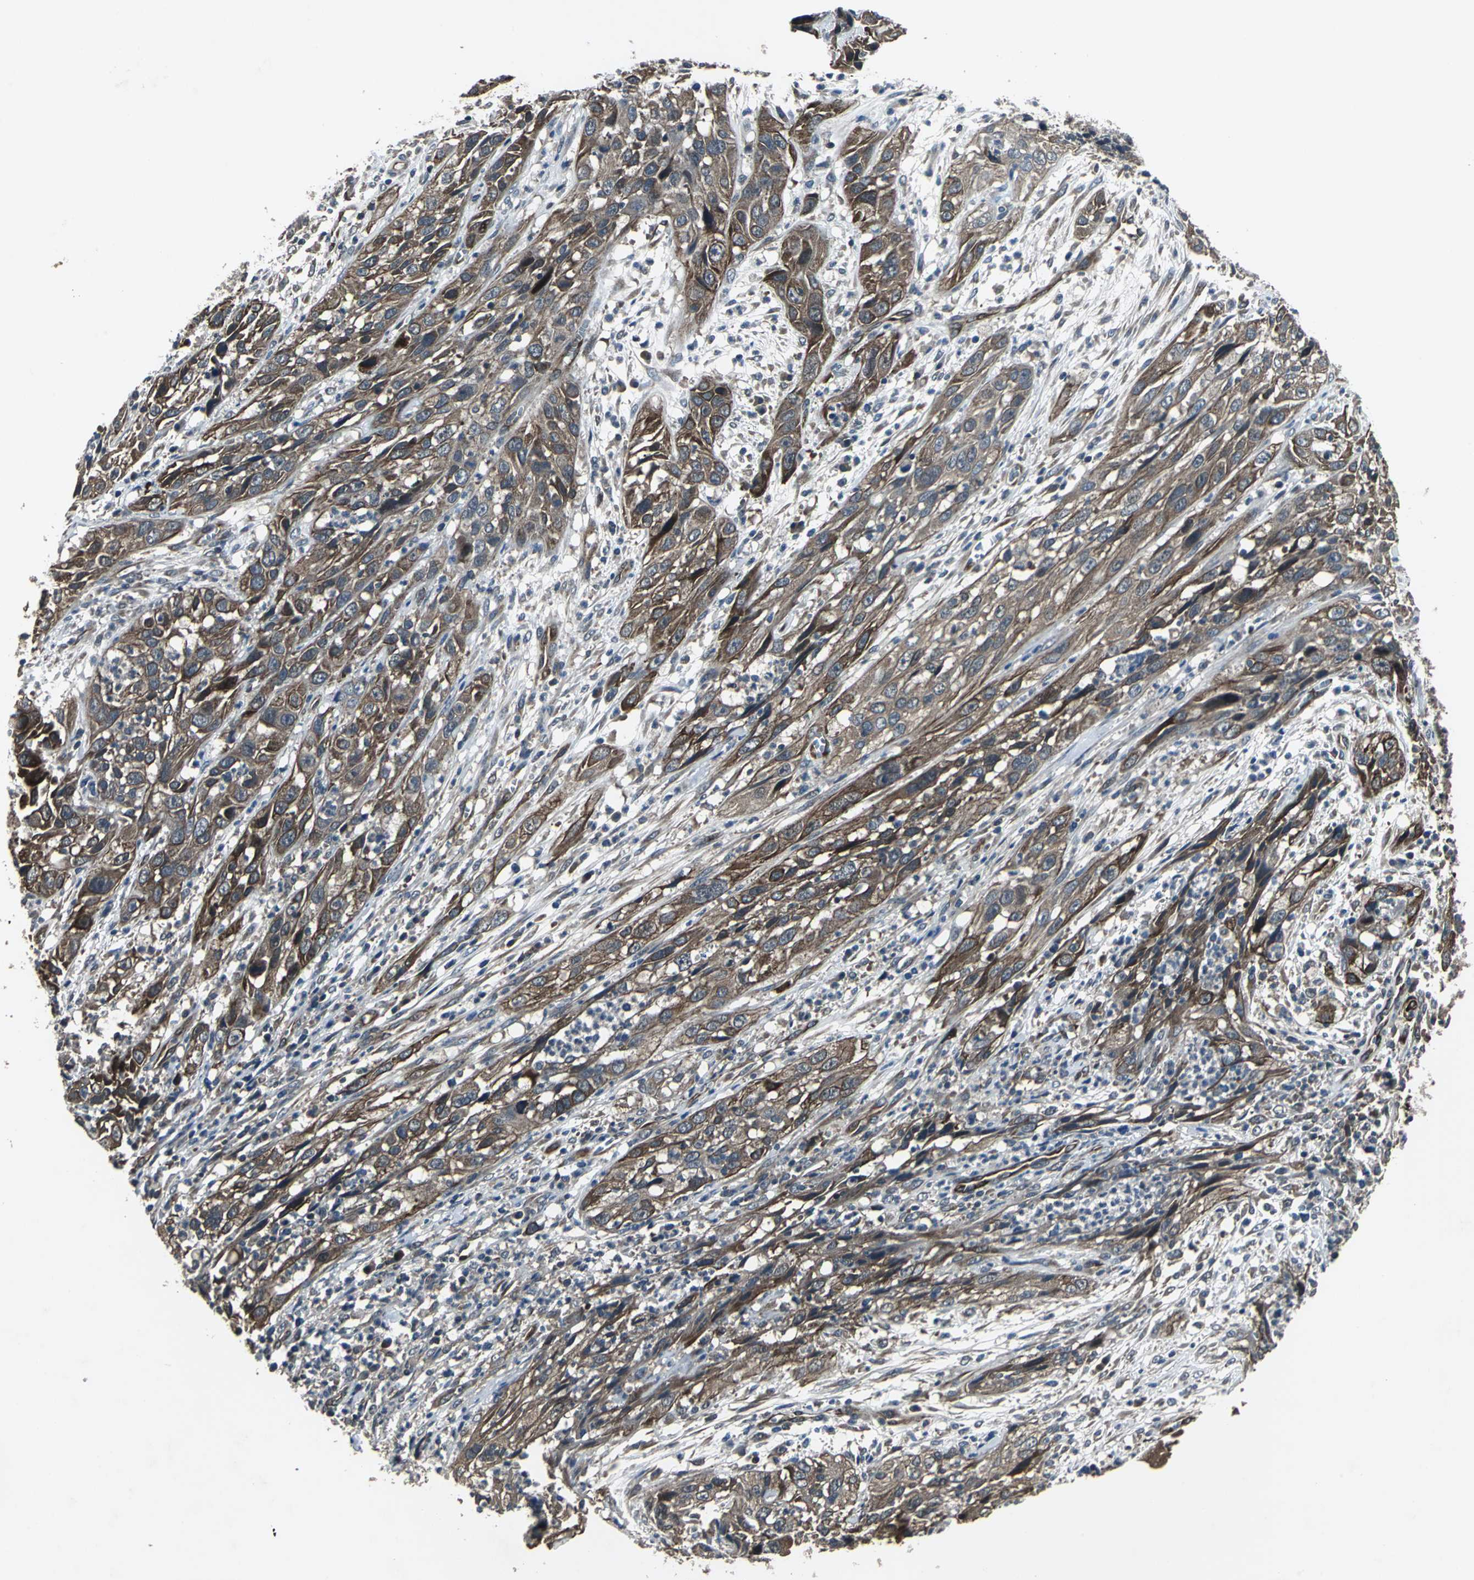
{"staining": {"intensity": "strong", "quantity": ">75%", "location": "cytoplasmic/membranous"}, "tissue": "cervical cancer", "cell_type": "Tumor cells", "image_type": "cancer", "snomed": [{"axis": "morphology", "description": "Squamous cell carcinoma, NOS"}, {"axis": "topography", "description": "Cervix"}], "caption": "Squamous cell carcinoma (cervical) stained for a protein (brown) shows strong cytoplasmic/membranous positive staining in approximately >75% of tumor cells.", "gene": "PFDN1", "patient": {"sex": "female", "age": 32}}